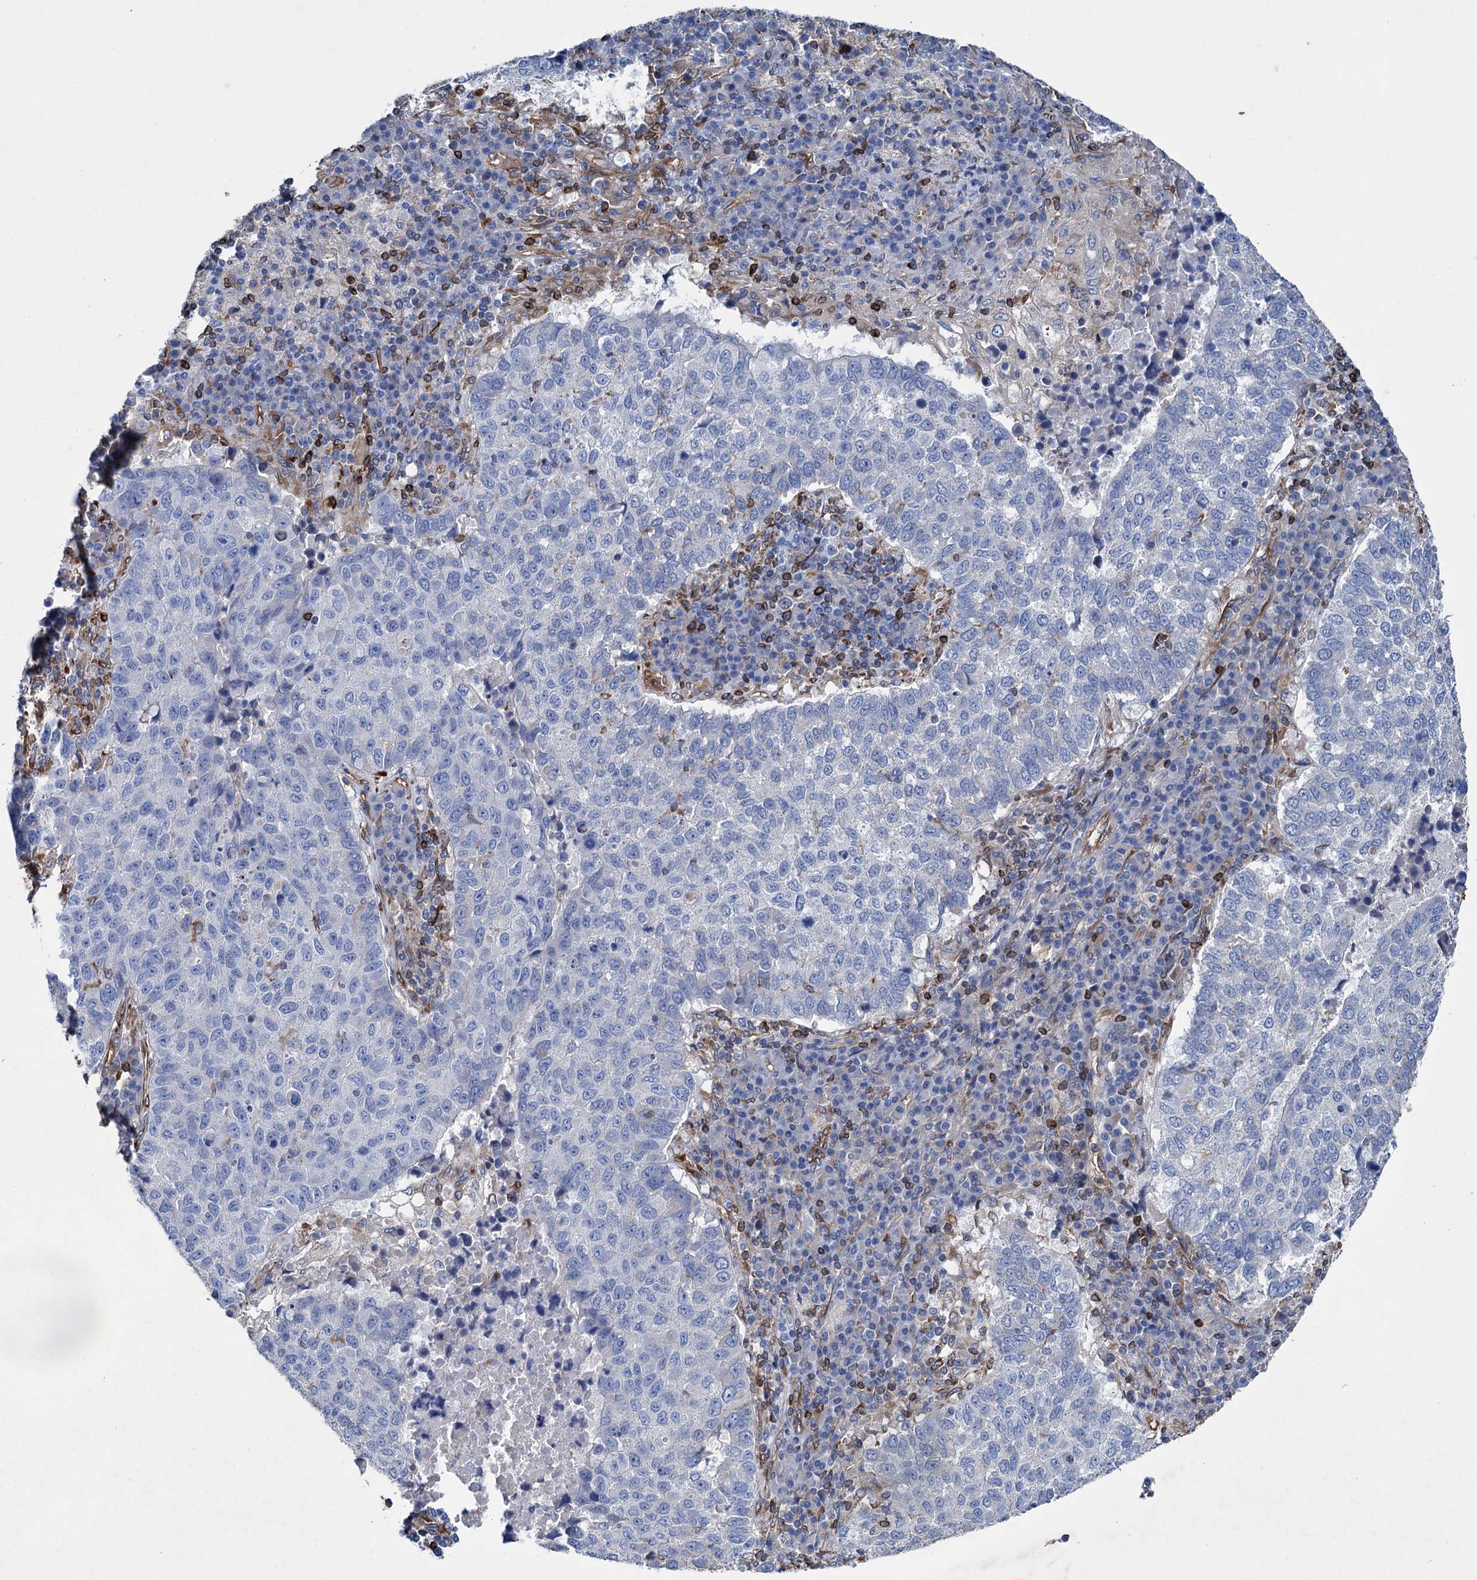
{"staining": {"intensity": "negative", "quantity": "none", "location": "none"}, "tissue": "lung cancer", "cell_type": "Tumor cells", "image_type": "cancer", "snomed": [{"axis": "morphology", "description": "Squamous cell carcinoma, NOS"}, {"axis": "topography", "description": "Lung"}], "caption": "Immunohistochemistry photomicrograph of lung cancer (squamous cell carcinoma) stained for a protein (brown), which displays no positivity in tumor cells.", "gene": "STING1", "patient": {"sex": "male", "age": 73}}